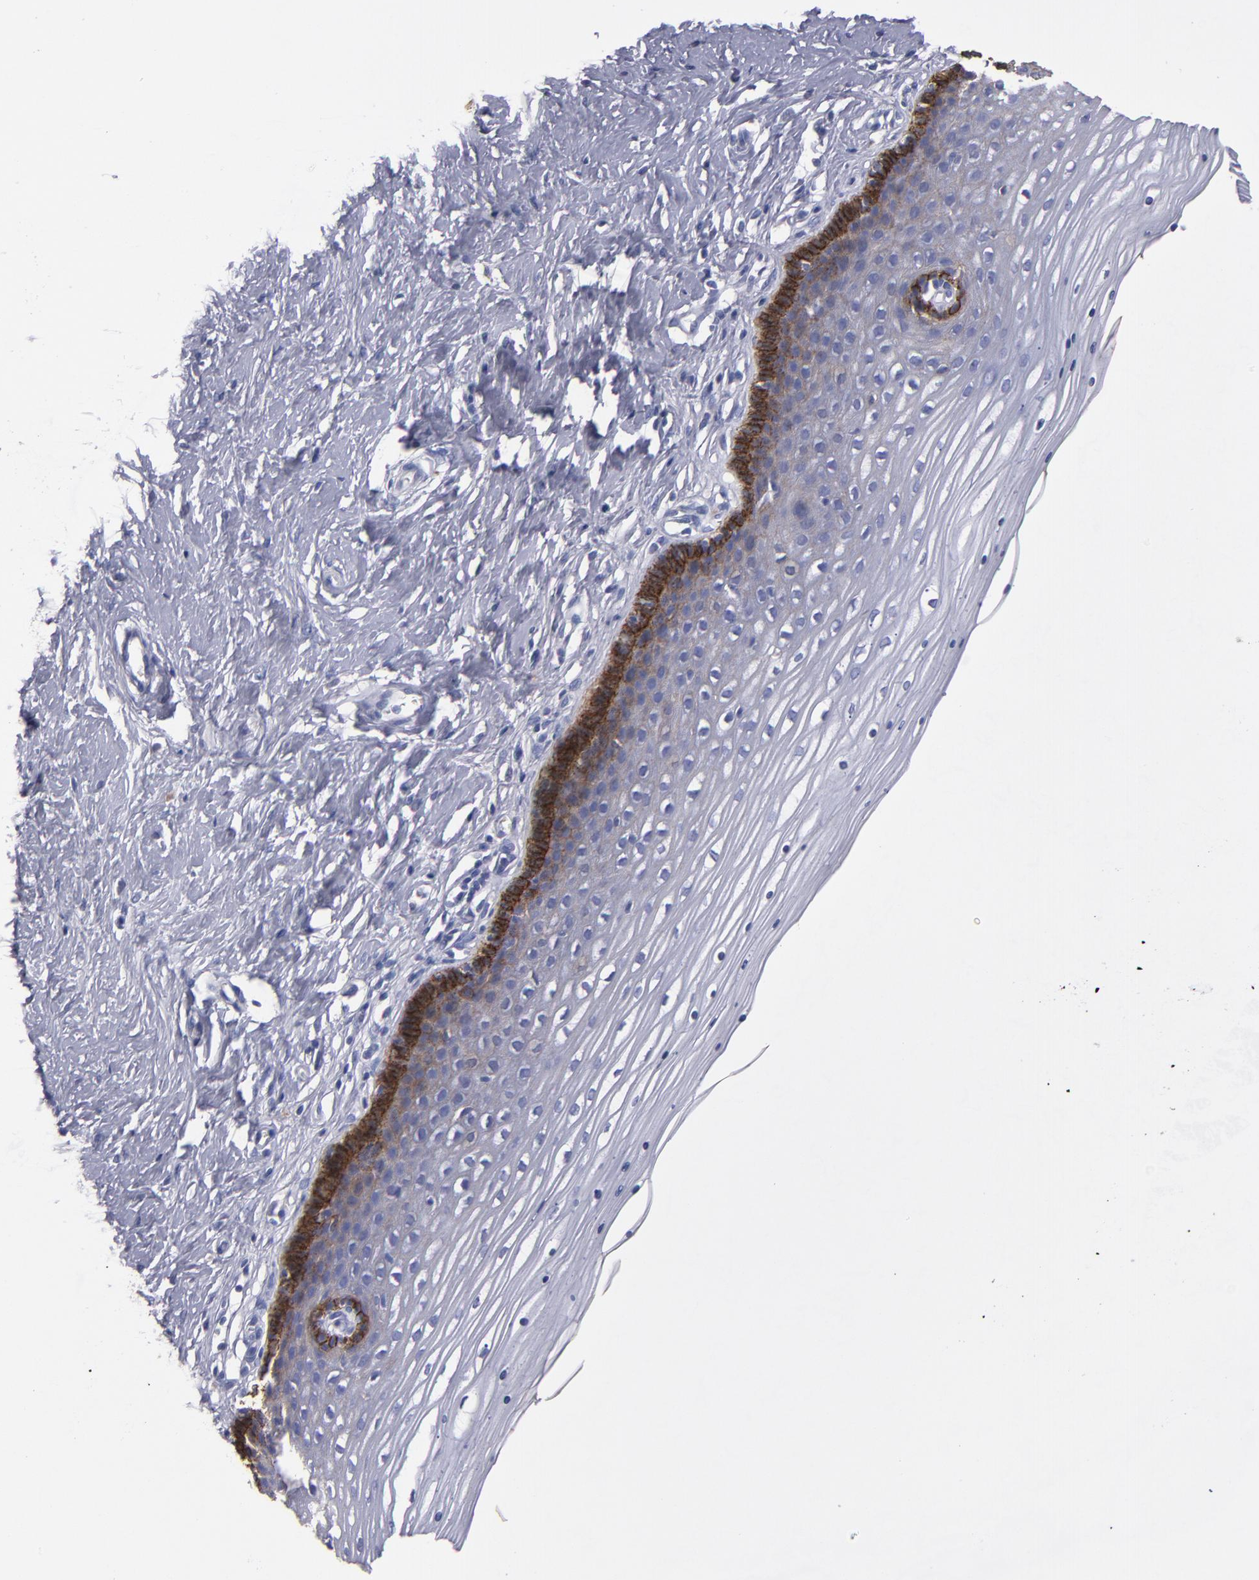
{"staining": {"intensity": "negative", "quantity": "none", "location": "none"}, "tissue": "cervix", "cell_type": "Glandular cells", "image_type": "normal", "snomed": [{"axis": "morphology", "description": "Normal tissue, NOS"}, {"axis": "topography", "description": "Cervix"}], "caption": "The immunohistochemistry (IHC) histopathology image has no significant positivity in glandular cells of cervix.", "gene": "CDH3", "patient": {"sex": "female", "age": 39}}